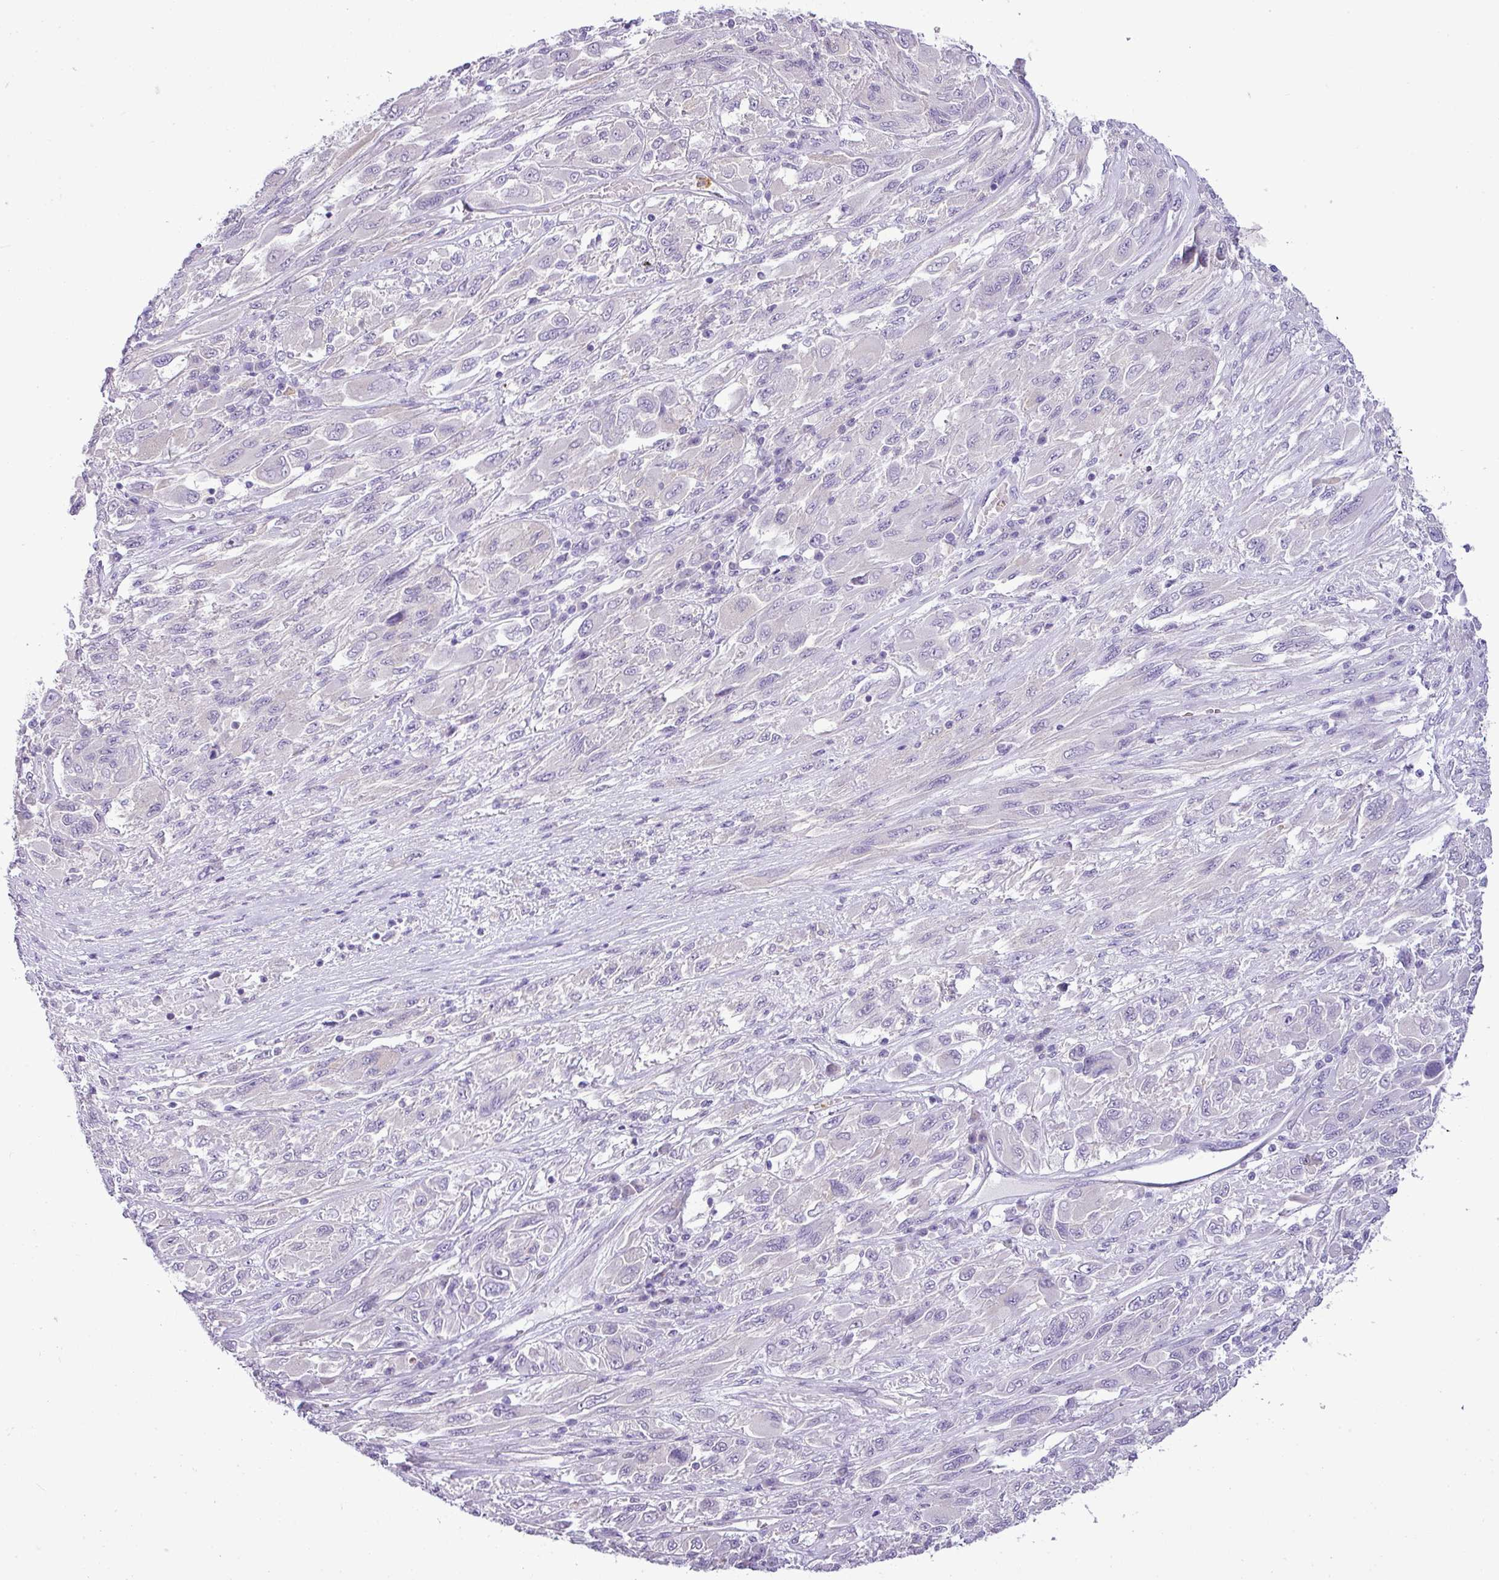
{"staining": {"intensity": "negative", "quantity": "none", "location": "none"}, "tissue": "melanoma", "cell_type": "Tumor cells", "image_type": "cancer", "snomed": [{"axis": "morphology", "description": "Malignant melanoma, NOS"}, {"axis": "topography", "description": "Skin"}], "caption": "Melanoma stained for a protein using IHC demonstrates no positivity tumor cells.", "gene": "ZSCAN5A", "patient": {"sex": "female", "age": 91}}